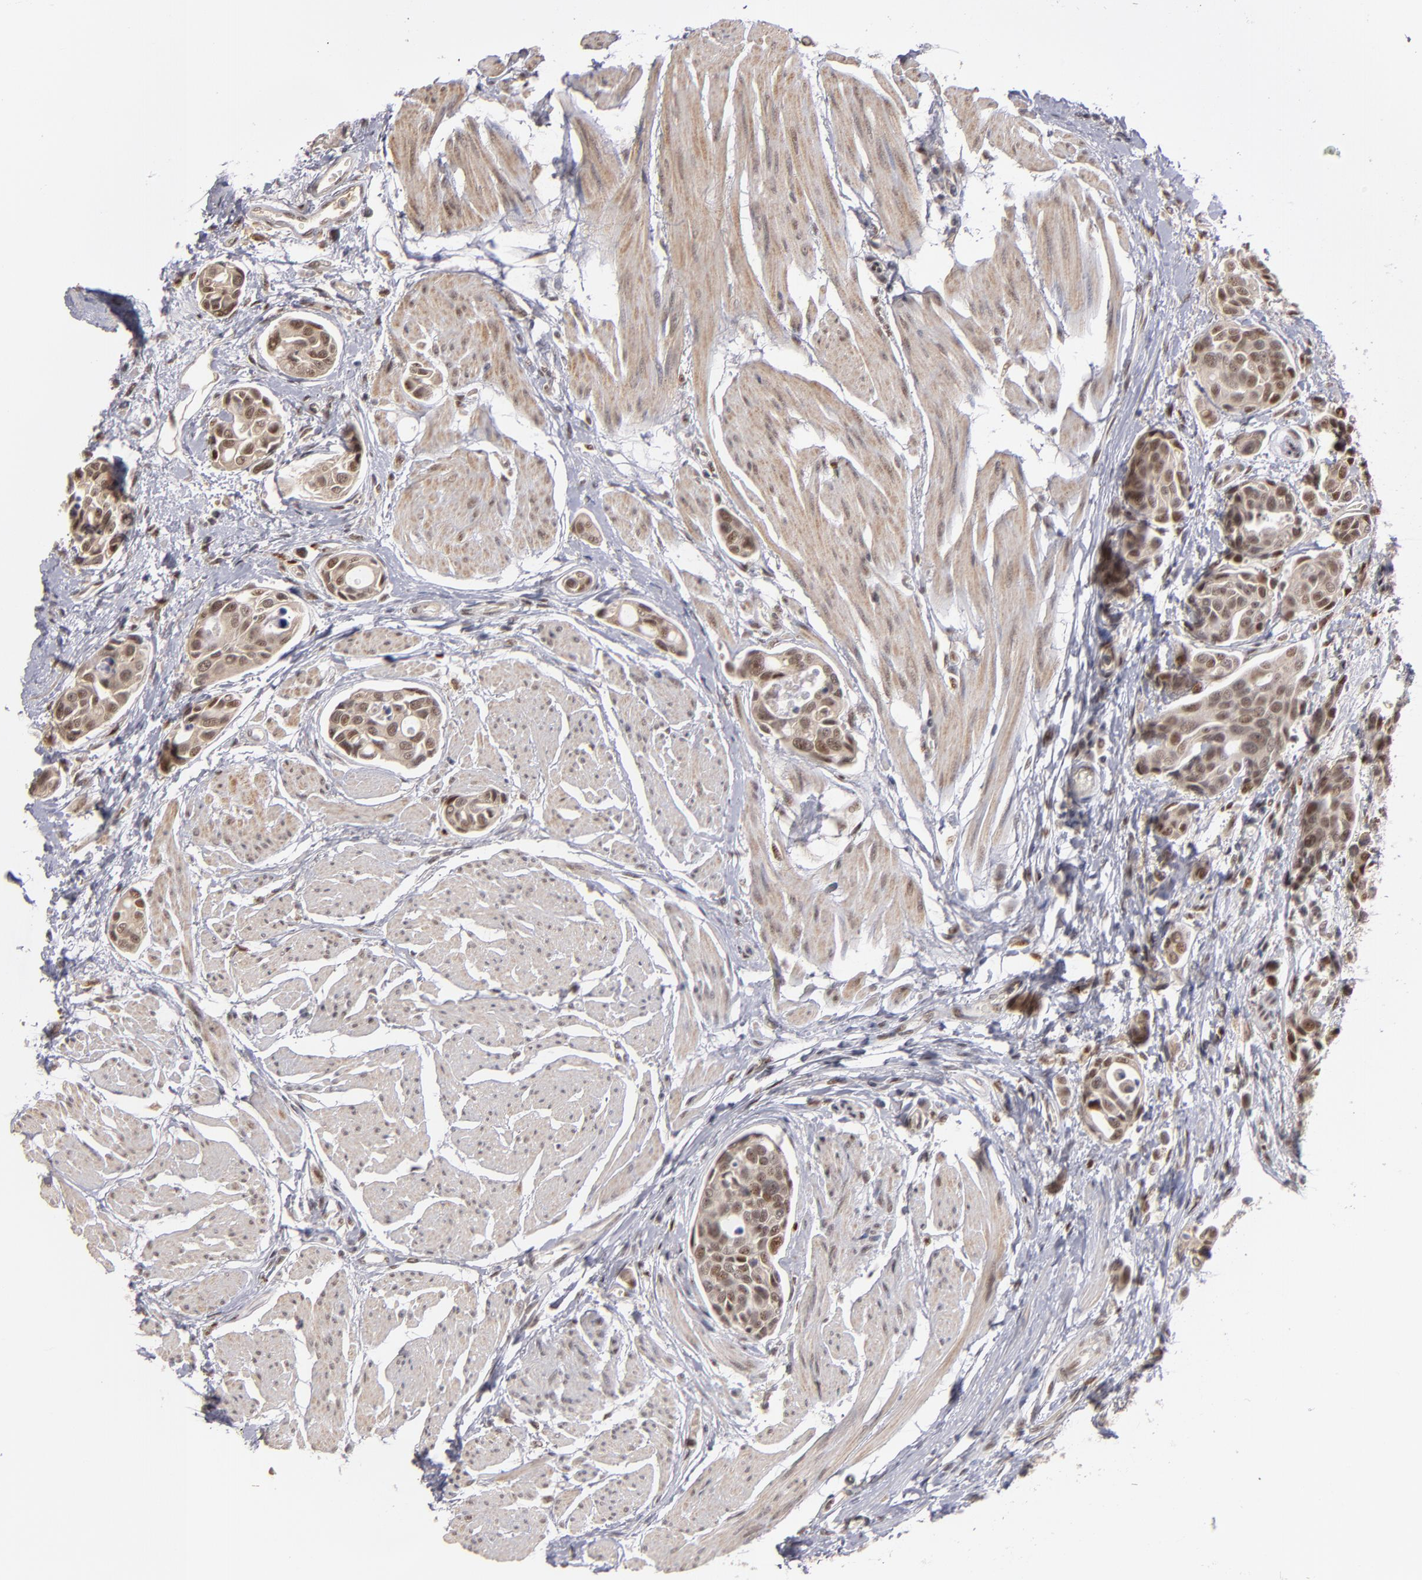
{"staining": {"intensity": "weak", "quantity": "25%-75%", "location": "nuclear"}, "tissue": "urothelial cancer", "cell_type": "Tumor cells", "image_type": "cancer", "snomed": [{"axis": "morphology", "description": "Urothelial carcinoma, High grade"}, {"axis": "topography", "description": "Urinary bladder"}], "caption": "Protein analysis of urothelial carcinoma (high-grade) tissue demonstrates weak nuclear staining in about 25%-75% of tumor cells.", "gene": "ZNF234", "patient": {"sex": "male", "age": 78}}